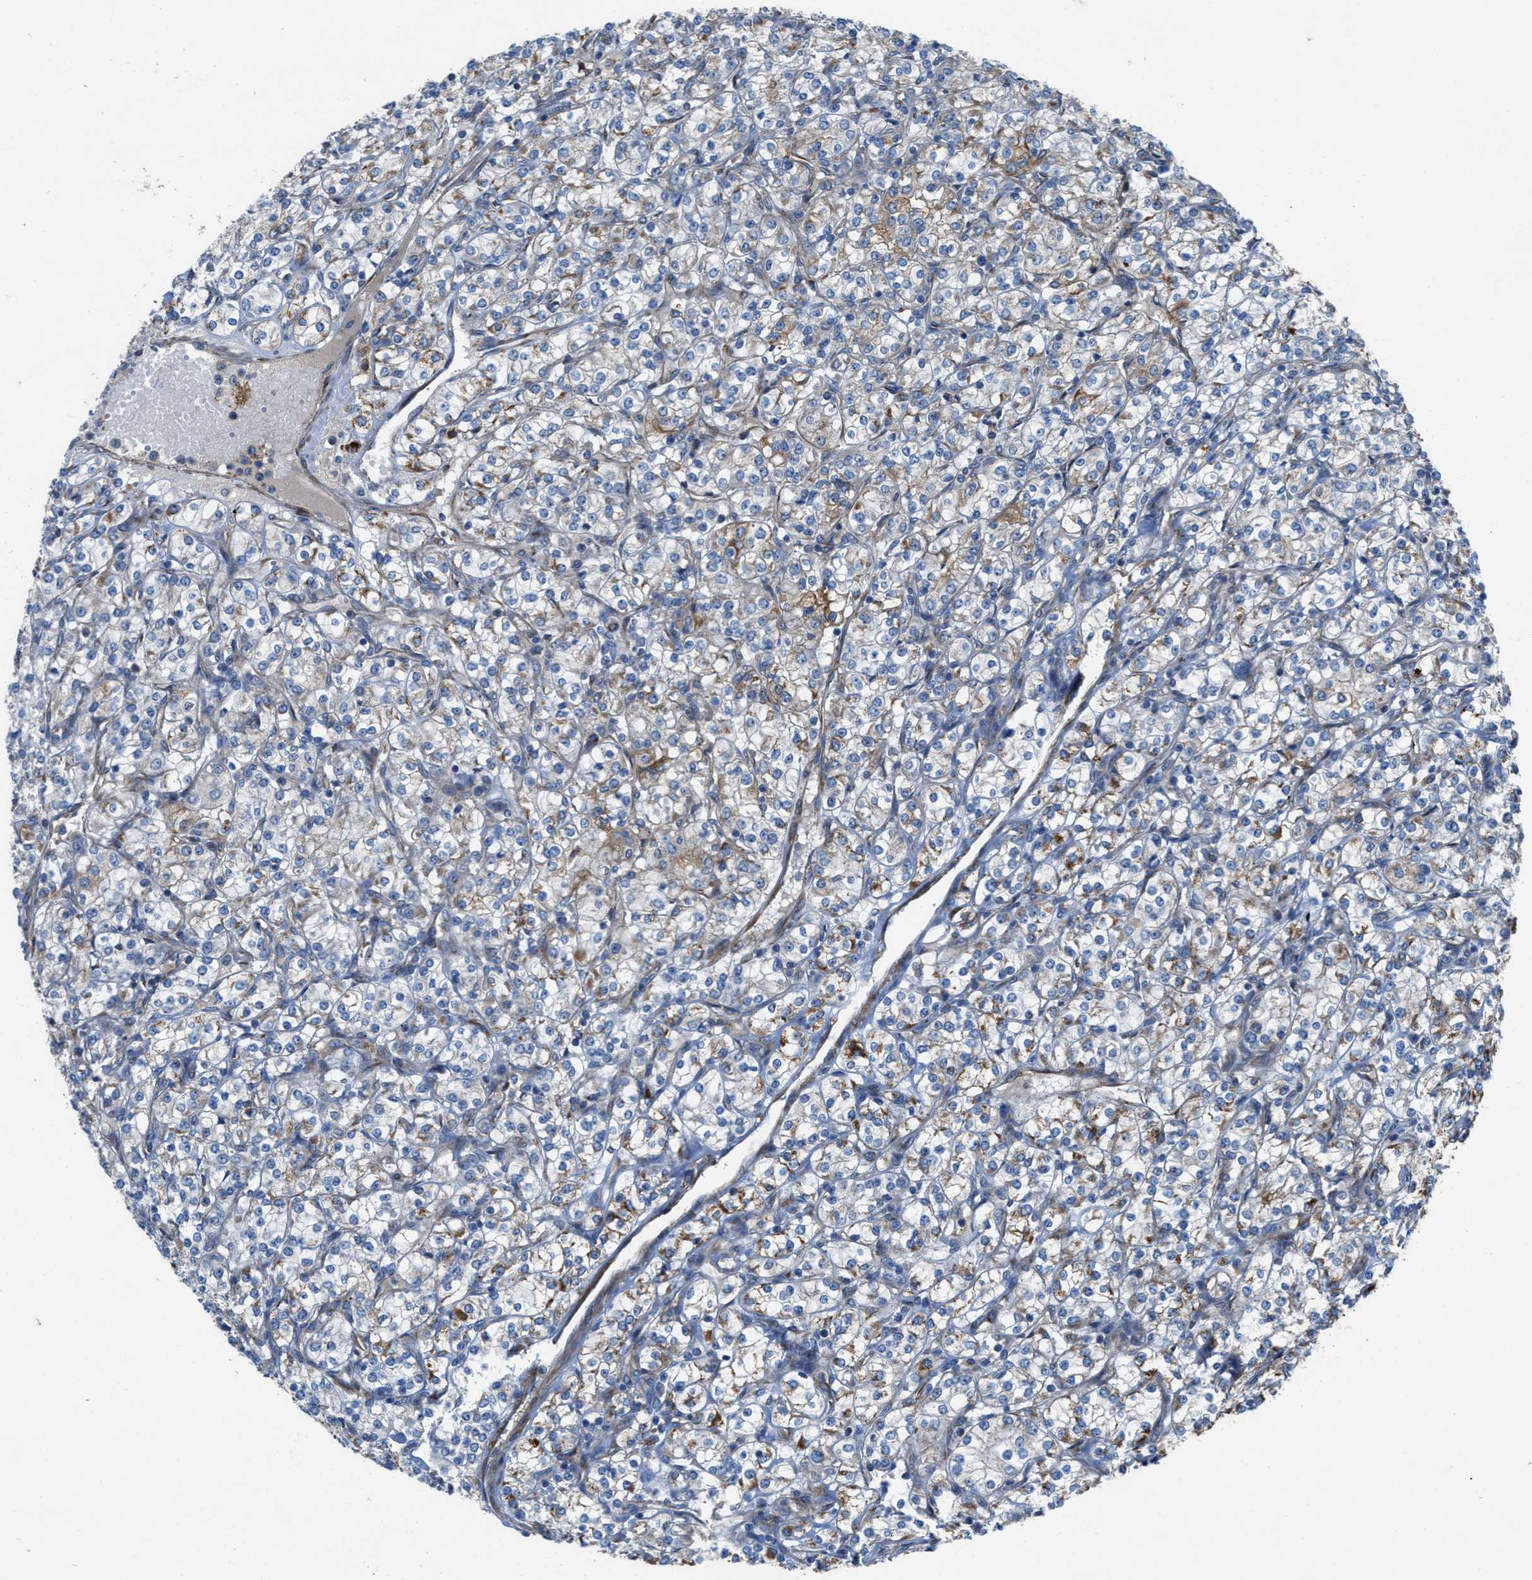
{"staining": {"intensity": "weak", "quantity": "<25%", "location": "cytoplasmic/membranous"}, "tissue": "renal cancer", "cell_type": "Tumor cells", "image_type": "cancer", "snomed": [{"axis": "morphology", "description": "Adenocarcinoma, NOS"}, {"axis": "topography", "description": "Kidney"}], "caption": "The photomicrograph displays no significant positivity in tumor cells of renal adenocarcinoma.", "gene": "SLC6A9", "patient": {"sex": "male", "age": 77}}